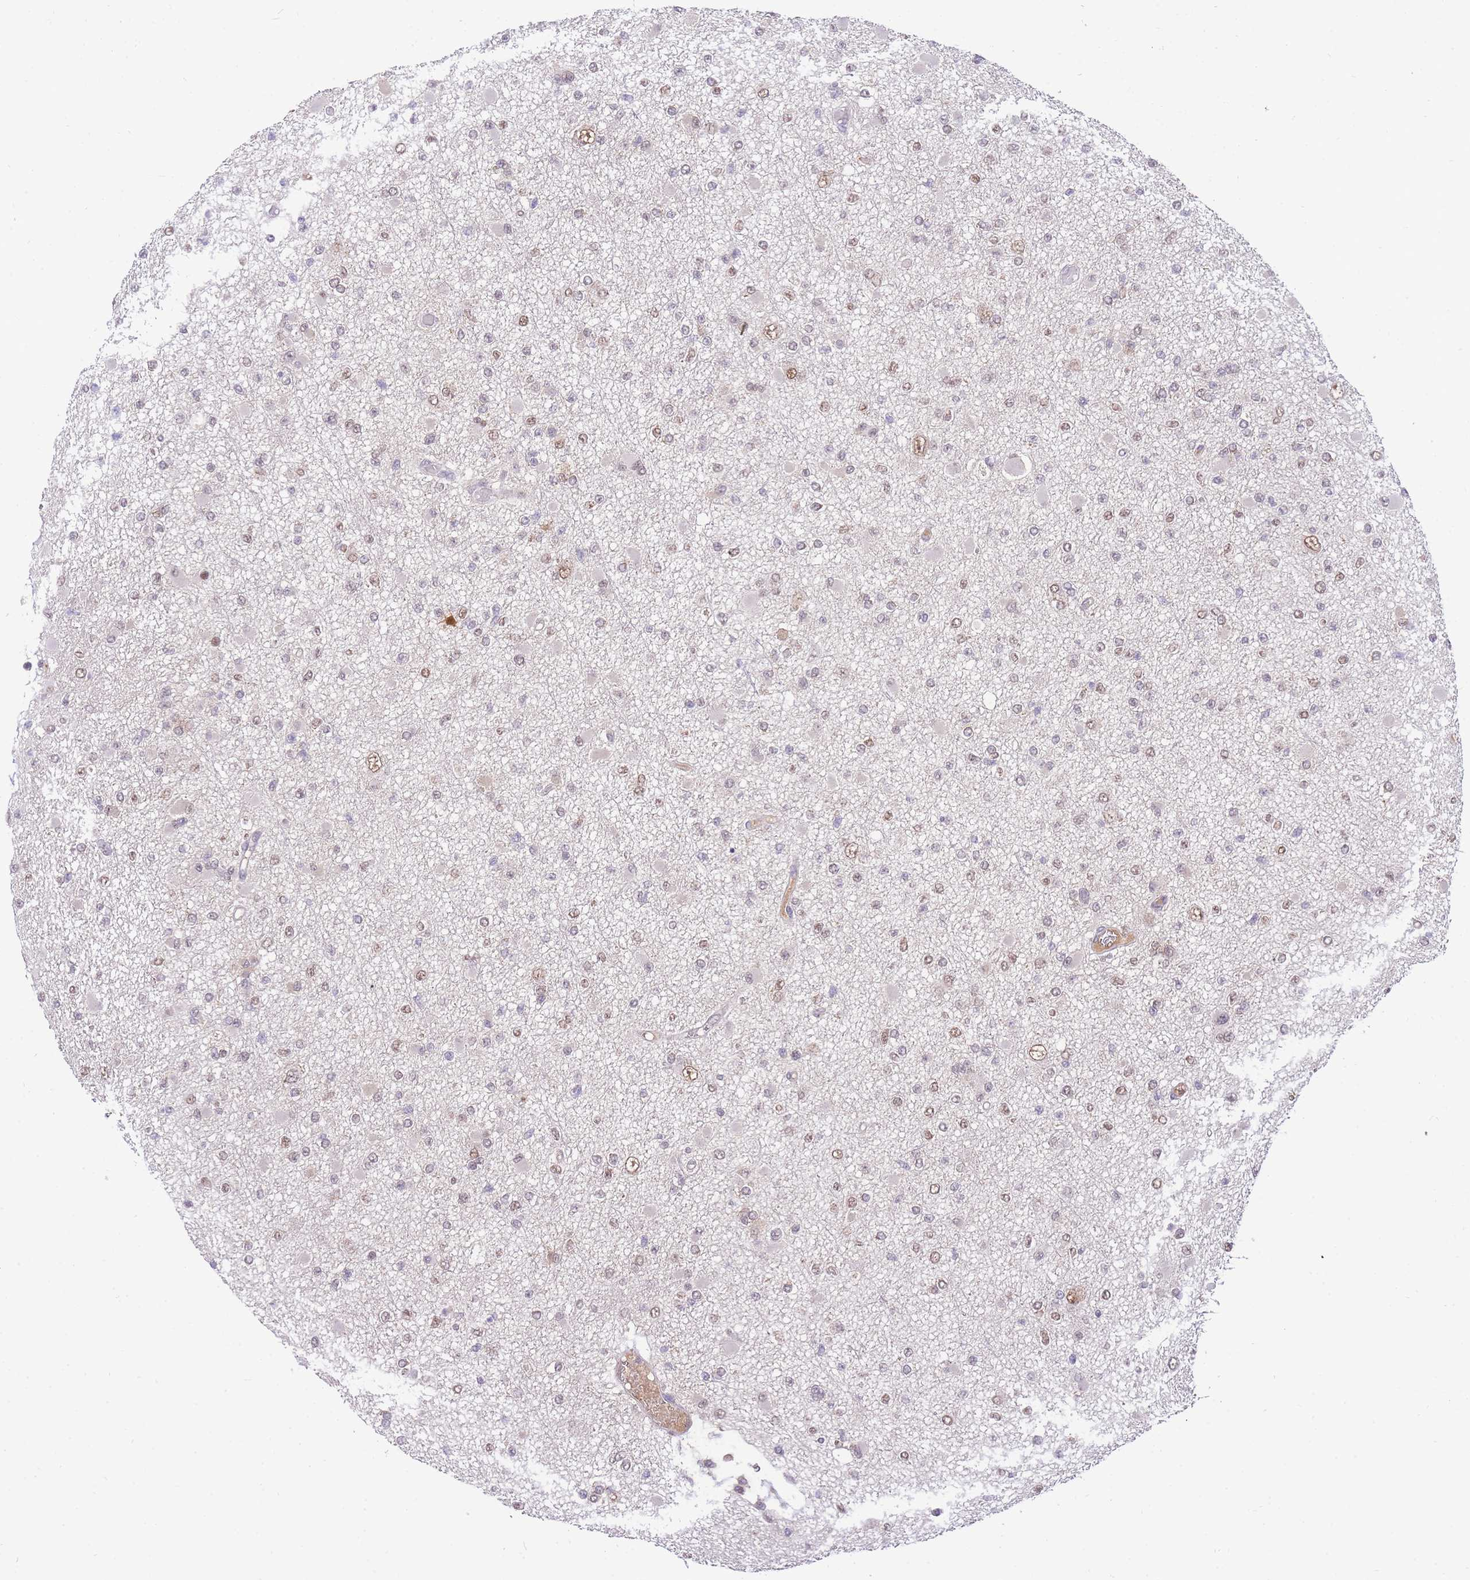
{"staining": {"intensity": "weak", "quantity": "25%-75%", "location": "nuclear"}, "tissue": "glioma", "cell_type": "Tumor cells", "image_type": "cancer", "snomed": [{"axis": "morphology", "description": "Glioma, malignant, Low grade"}, {"axis": "topography", "description": "Brain"}], "caption": "Immunohistochemistry histopathology image of neoplastic tissue: malignant glioma (low-grade) stained using immunohistochemistry (IHC) reveals low levels of weak protein expression localized specifically in the nuclear of tumor cells, appearing as a nuclear brown color.", "gene": "PUS10", "patient": {"sex": "female", "age": 22}}